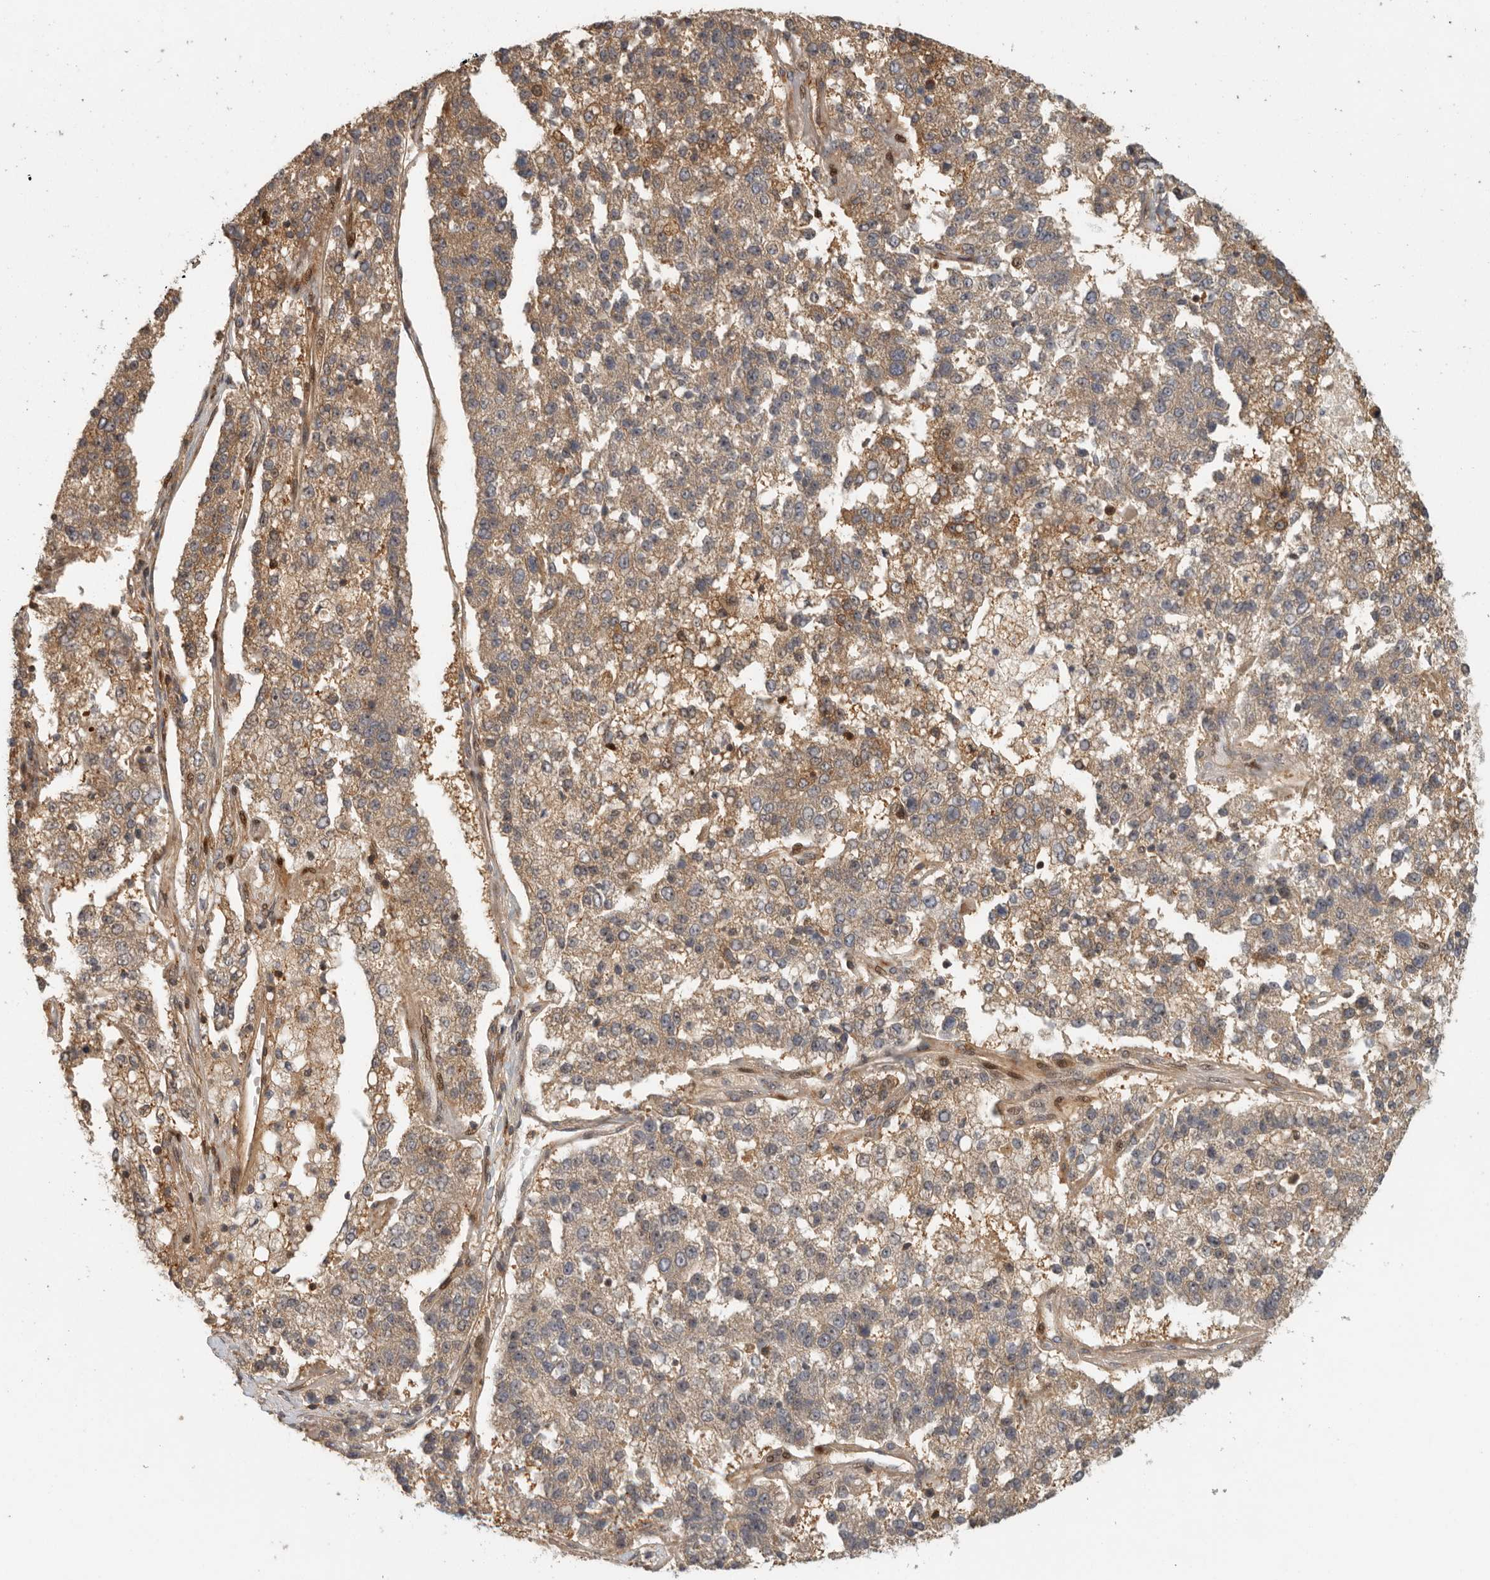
{"staining": {"intensity": "weak", "quantity": ">75%", "location": "cytoplasmic/membranous"}, "tissue": "pancreatic cancer", "cell_type": "Tumor cells", "image_type": "cancer", "snomed": [{"axis": "morphology", "description": "Adenocarcinoma, NOS"}, {"axis": "topography", "description": "Pancreas"}], "caption": "The immunohistochemical stain shows weak cytoplasmic/membranous expression in tumor cells of pancreatic adenocarcinoma tissue.", "gene": "SWT1", "patient": {"sex": "female", "age": 61}}